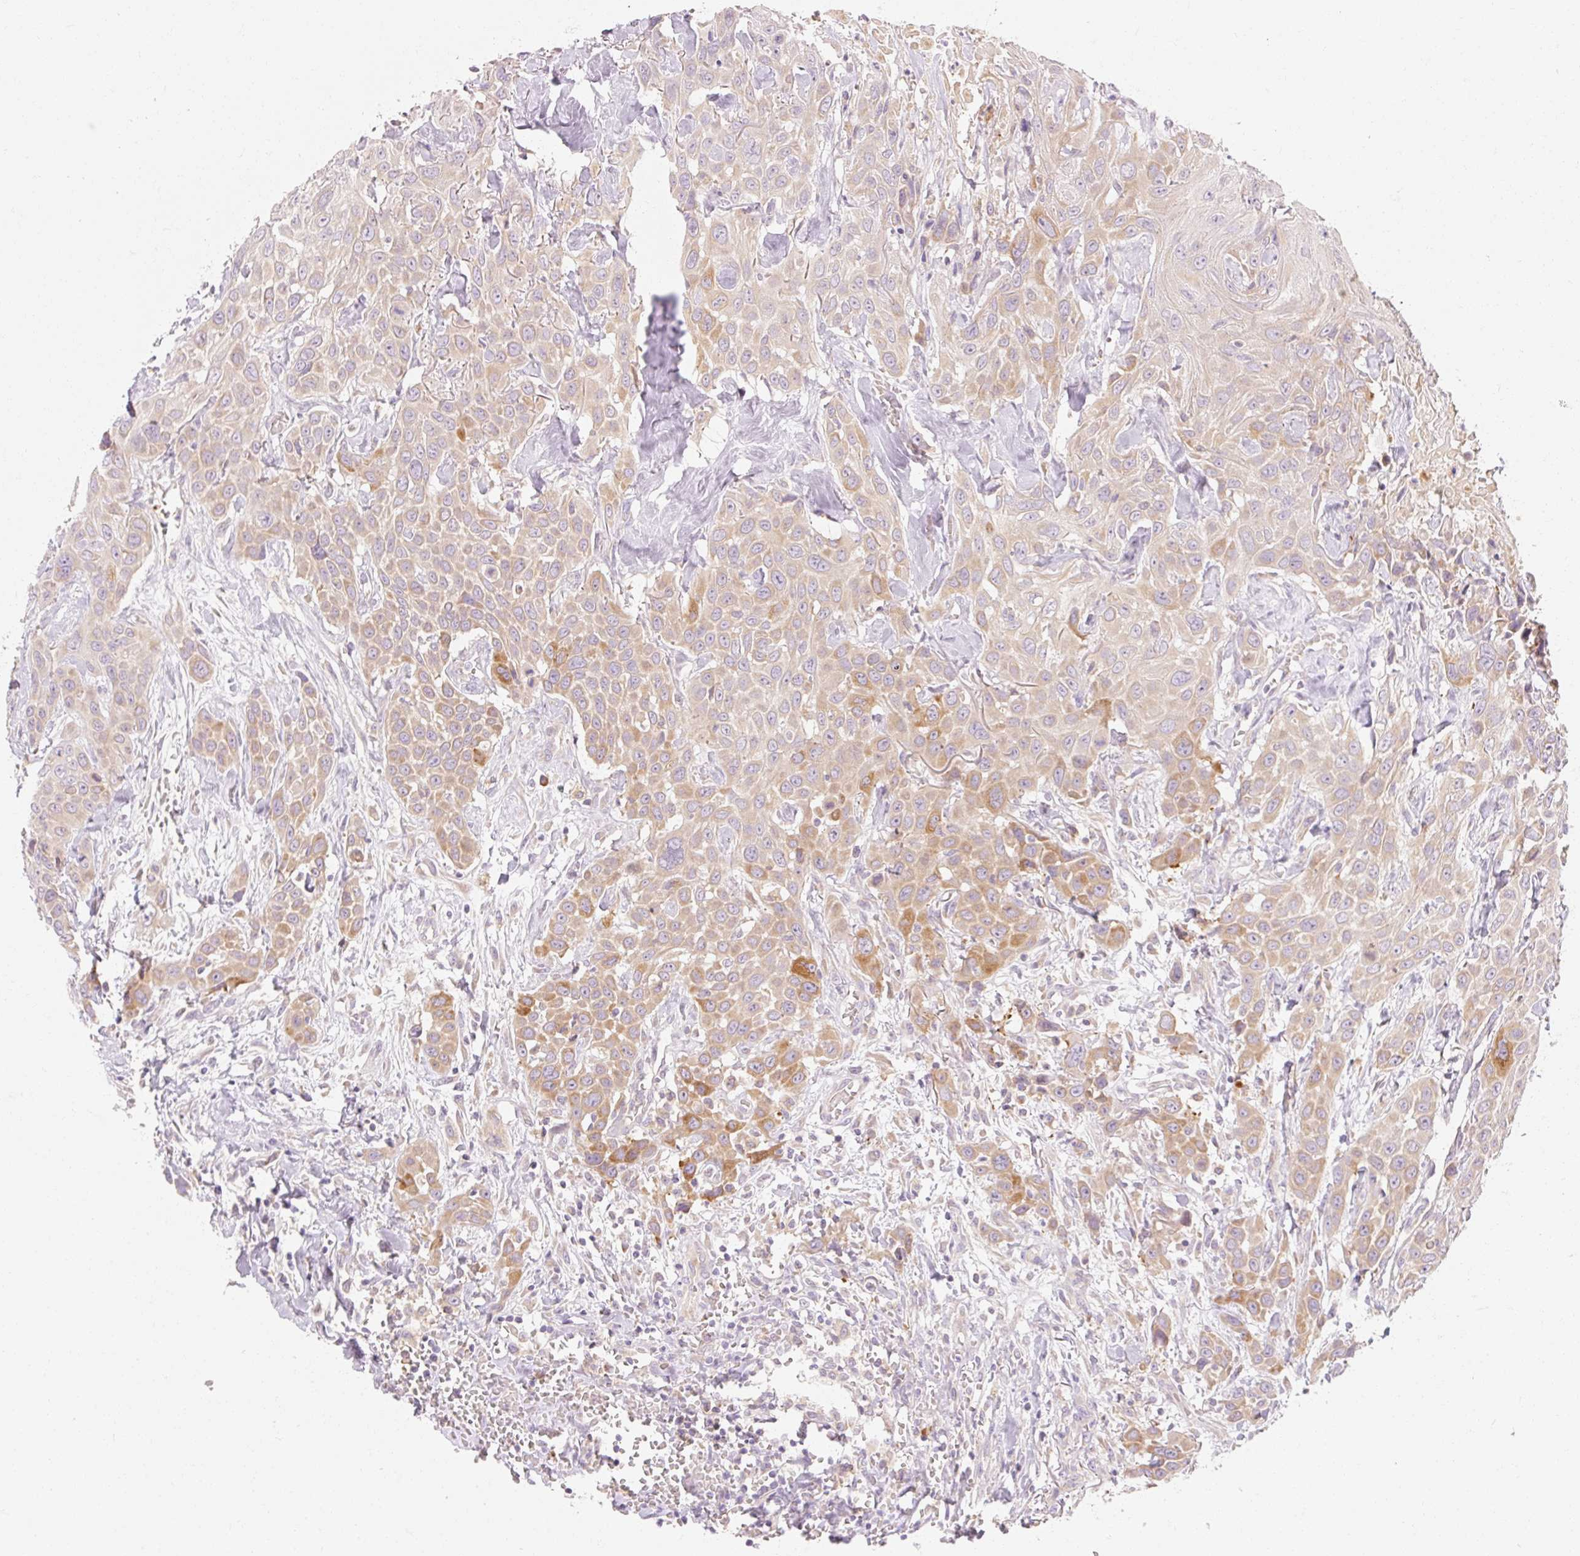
{"staining": {"intensity": "moderate", "quantity": ">75%", "location": "cytoplasmic/membranous"}, "tissue": "head and neck cancer", "cell_type": "Tumor cells", "image_type": "cancer", "snomed": [{"axis": "morphology", "description": "Squamous cell carcinoma, NOS"}, {"axis": "topography", "description": "Head-Neck"}], "caption": "High-power microscopy captured an immunohistochemistry photomicrograph of squamous cell carcinoma (head and neck), revealing moderate cytoplasmic/membranous positivity in approximately >75% of tumor cells. (Brightfield microscopy of DAB IHC at high magnification).", "gene": "MYO1D", "patient": {"sex": "male", "age": 81}}